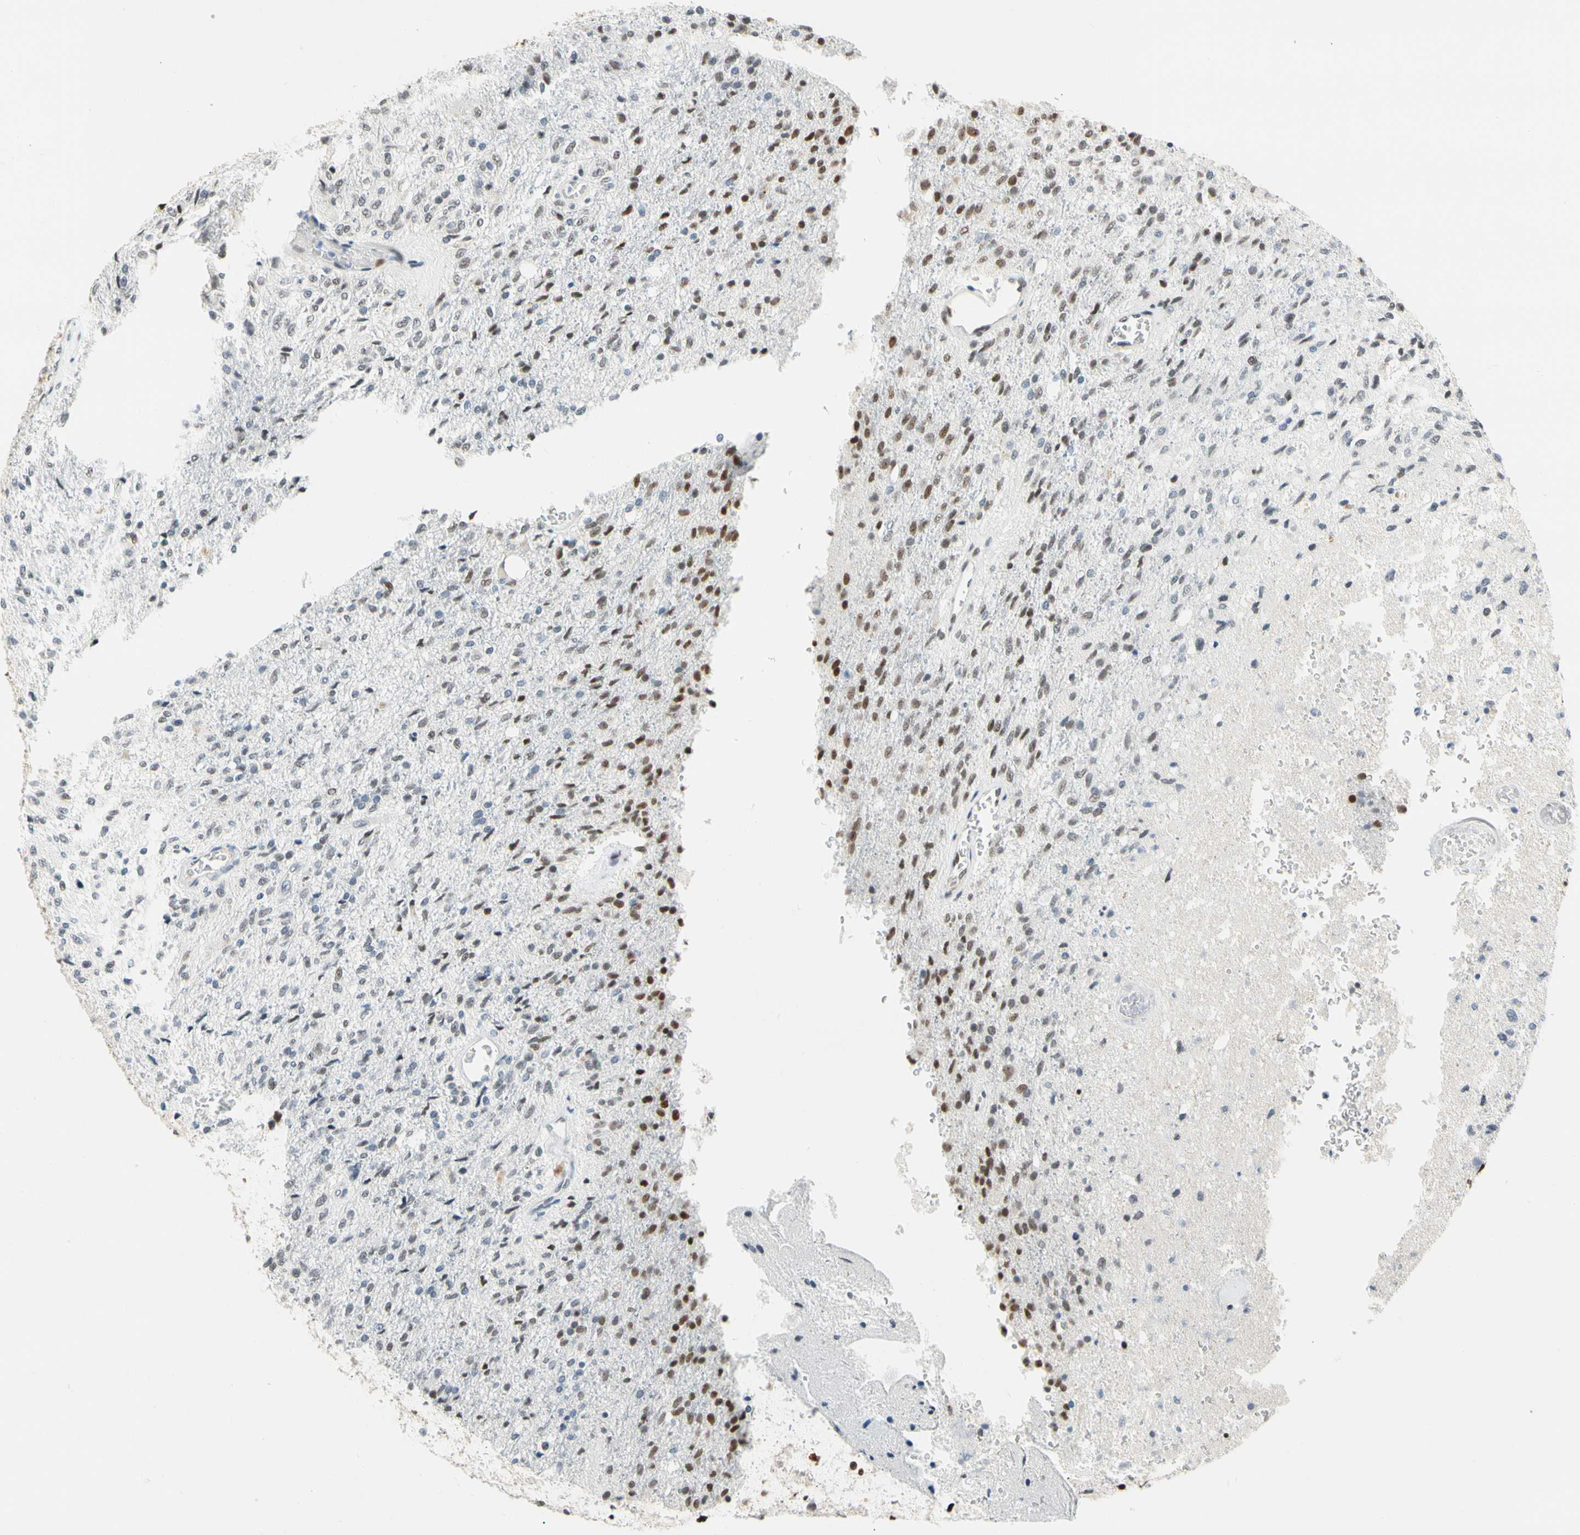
{"staining": {"intensity": "moderate", "quantity": "<25%", "location": "nuclear"}, "tissue": "glioma", "cell_type": "Tumor cells", "image_type": "cancer", "snomed": [{"axis": "morphology", "description": "Normal tissue, NOS"}, {"axis": "morphology", "description": "Glioma, malignant, High grade"}, {"axis": "topography", "description": "Cerebral cortex"}], "caption": "Immunohistochemical staining of human malignant glioma (high-grade) demonstrates low levels of moderate nuclear protein staining in approximately <25% of tumor cells.", "gene": "ZSCAN16", "patient": {"sex": "male", "age": 77}}